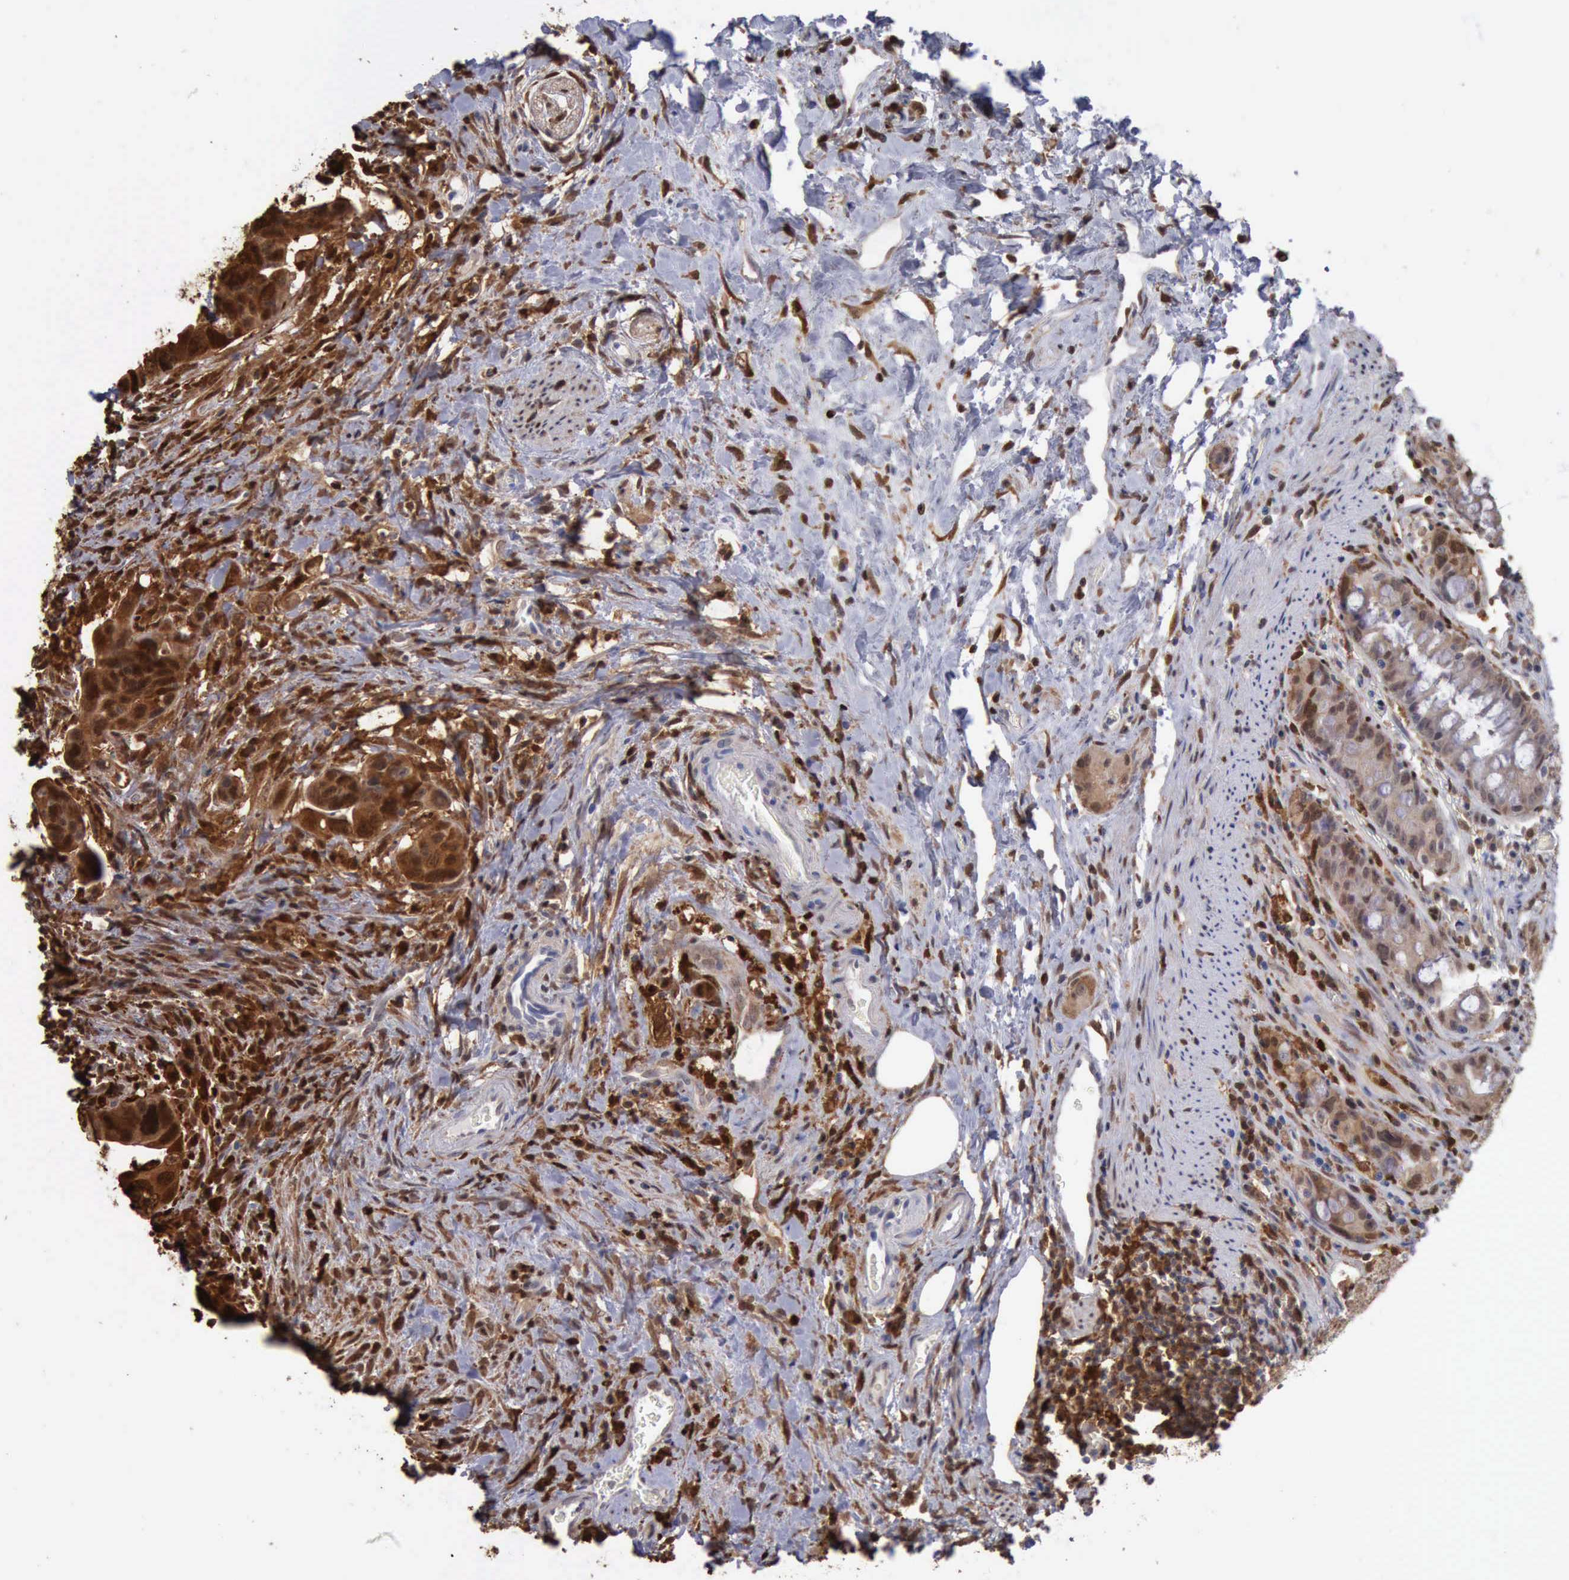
{"staining": {"intensity": "moderate", "quantity": ">75%", "location": "cytoplasmic/membranous,nuclear"}, "tissue": "colorectal cancer", "cell_type": "Tumor cells", "image_type": "cancer", "snomed": [{"axis": "morphology", "description": "Adenocarcinoma, NOS"}, {"axis": "topography", "description": "Rectum"}], "caption": "Moderate cytoplasmic/membranous and nuclear protein positivity is appreciated in approximately >75% of tumor cells in adenocarcinoma (colorectal). (DAB IHC, brown staining for protein, blue staining for nuclei).", "gene": "STAT1", "patient": {"sex": "male", "age": 53}}